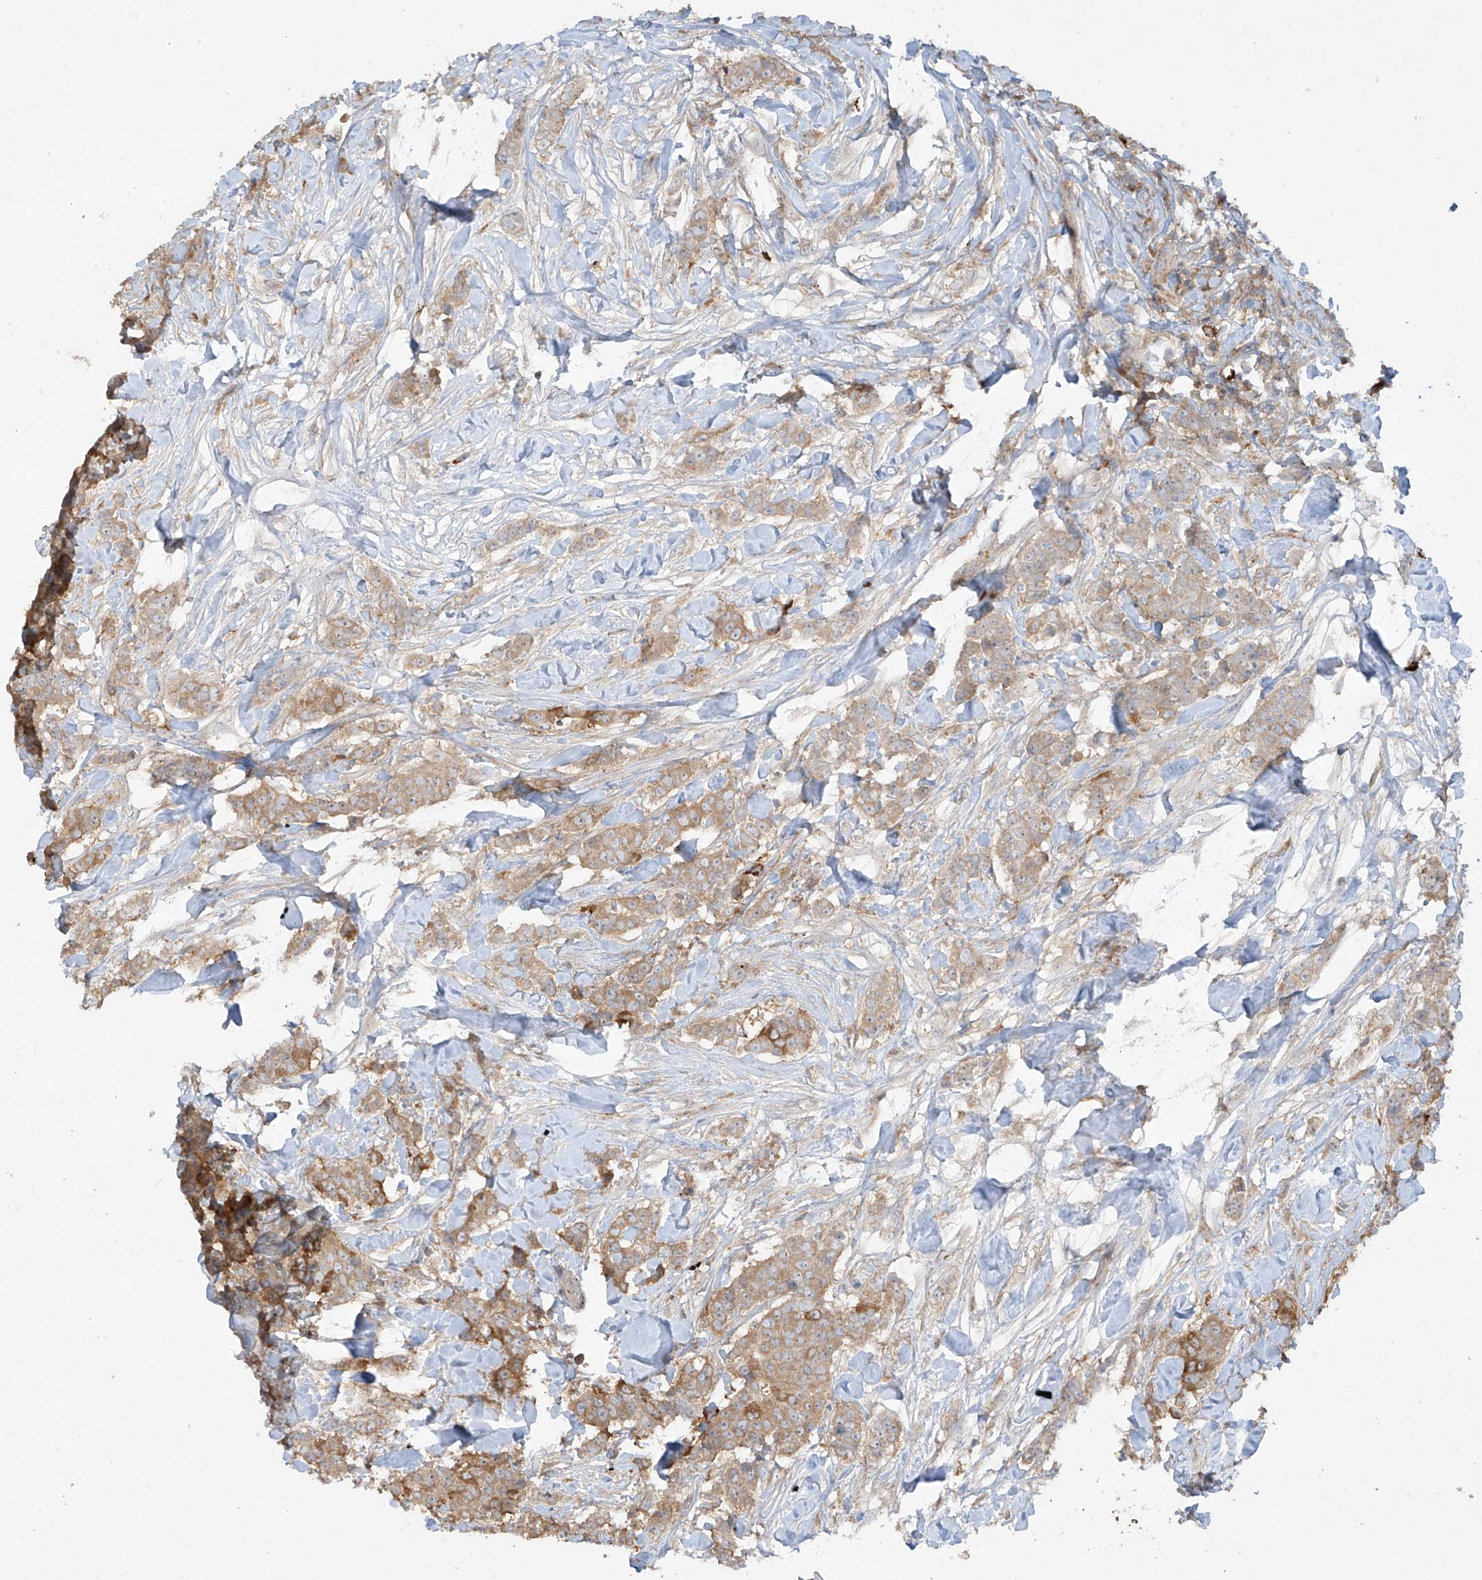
{"staining": {"intensity": "moderate", "quantity": ">75%", "location": "cytoplasmic/membranous"}, "tissue": "breast cancer", "cell_type": "Tumor cells", "image_type": "cancer", "snomed": [{"axis": "morphology", "description": "Duct carcinoma"}, {"axis": "topography", "description": "Breast"}], "caption": "This photomicrograph reveals breast cancer (infiltrating ductal carcinoma) stained with immunohistochemistry to label a protein in brown. The cytoplasmic/membranous of tumor cells show moderate positivity for the protein. Nuclei are counter-stained blue.", "gene": "LDAH", "patient": {"sex": "female", "age": 40}}